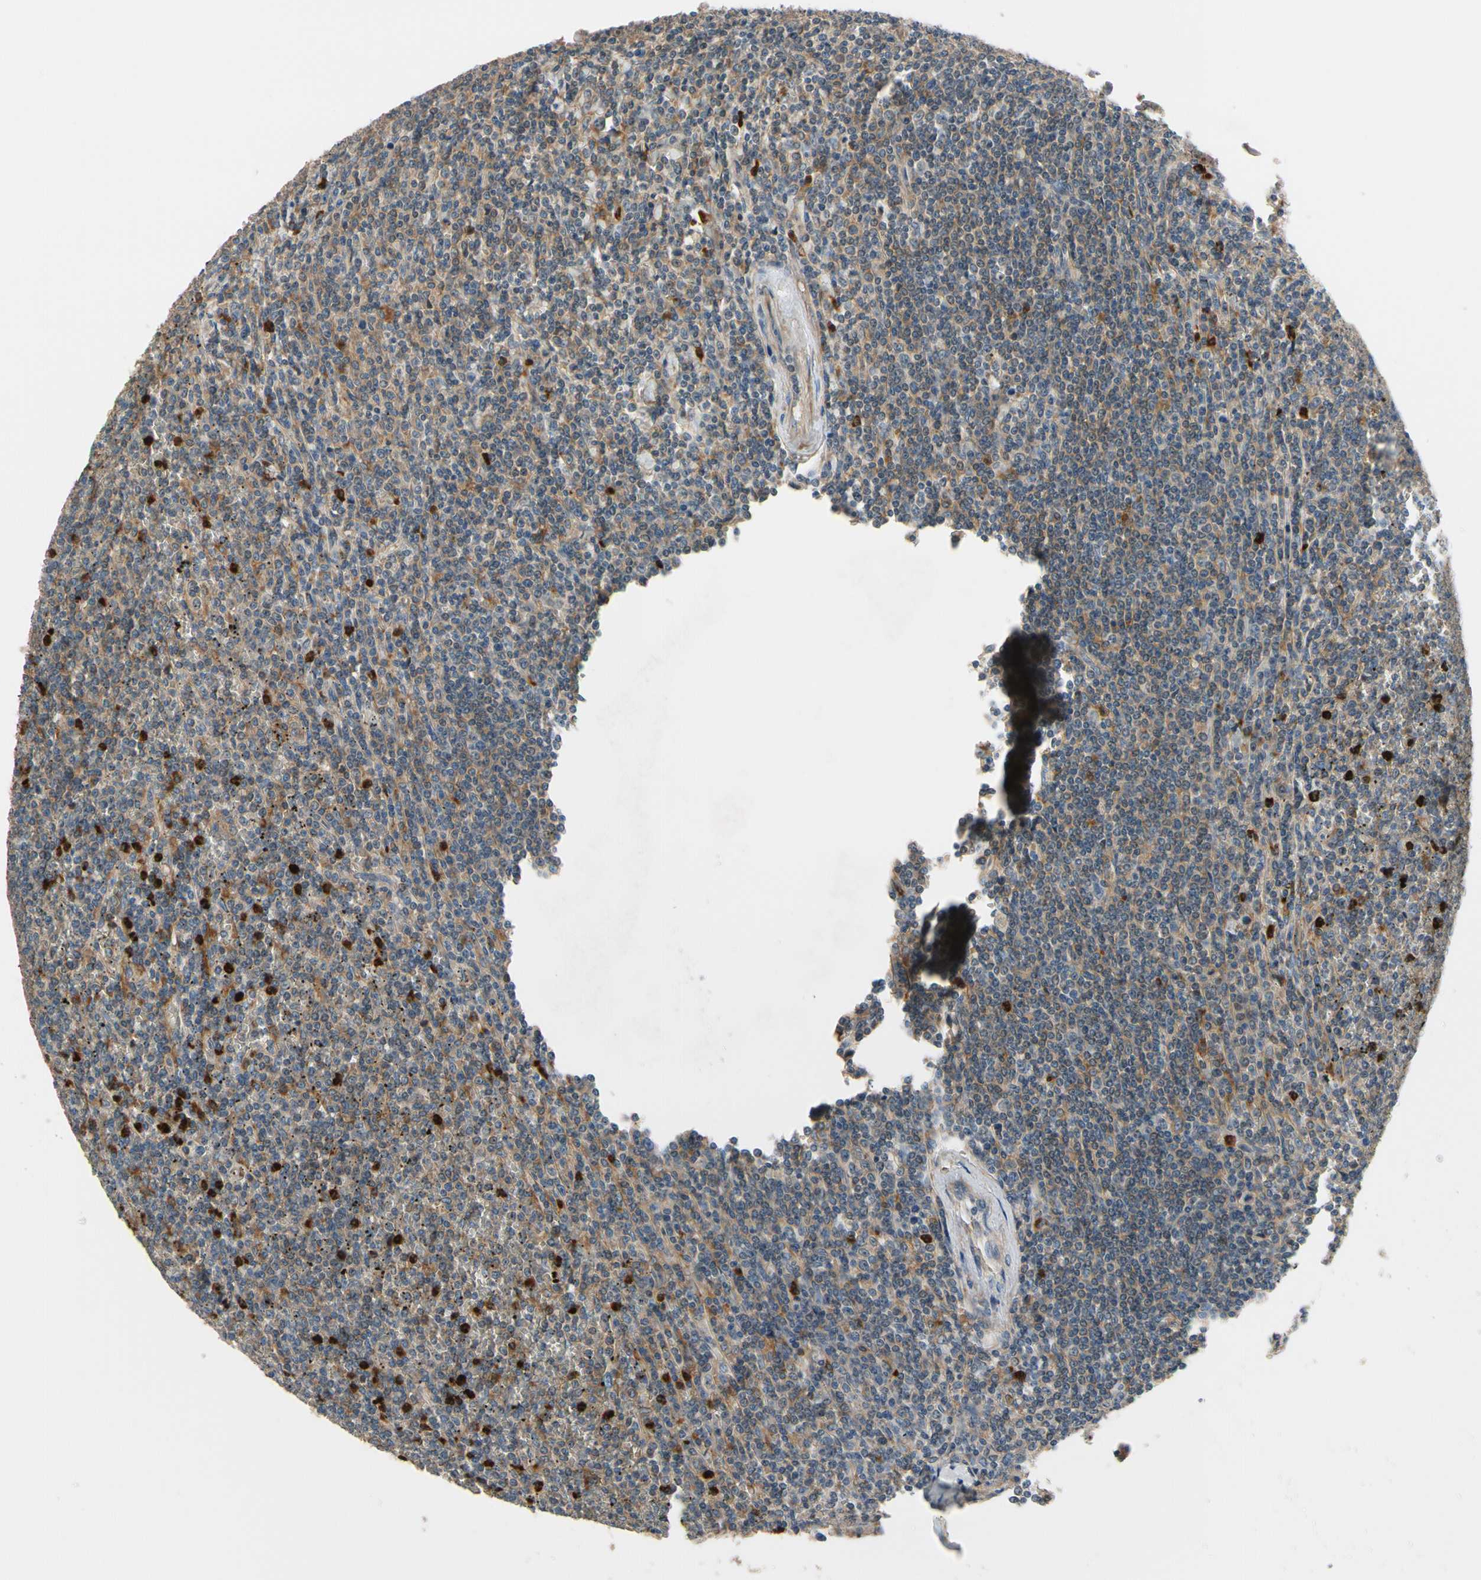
{"staining": {"intensity": "weak", "quantity": "<25%", "location": "cytoplasmic/membranous"}, "tissue": "lymphoma", "cell_type": "Tumor cells", "image_type": "cancer", "snomed": [{"axis": "morphology", "description": "Malignant lymphoma, non-Hodgkin's type, Low grade"}, {"axis": "topography", "description": "Spleen"}], "caption": "Histopathology image shows no significant protein staining in tumor cells of lymphoma.", "gene": "SIGLEC5", "patient": {"sex": "female", "age": 19}}